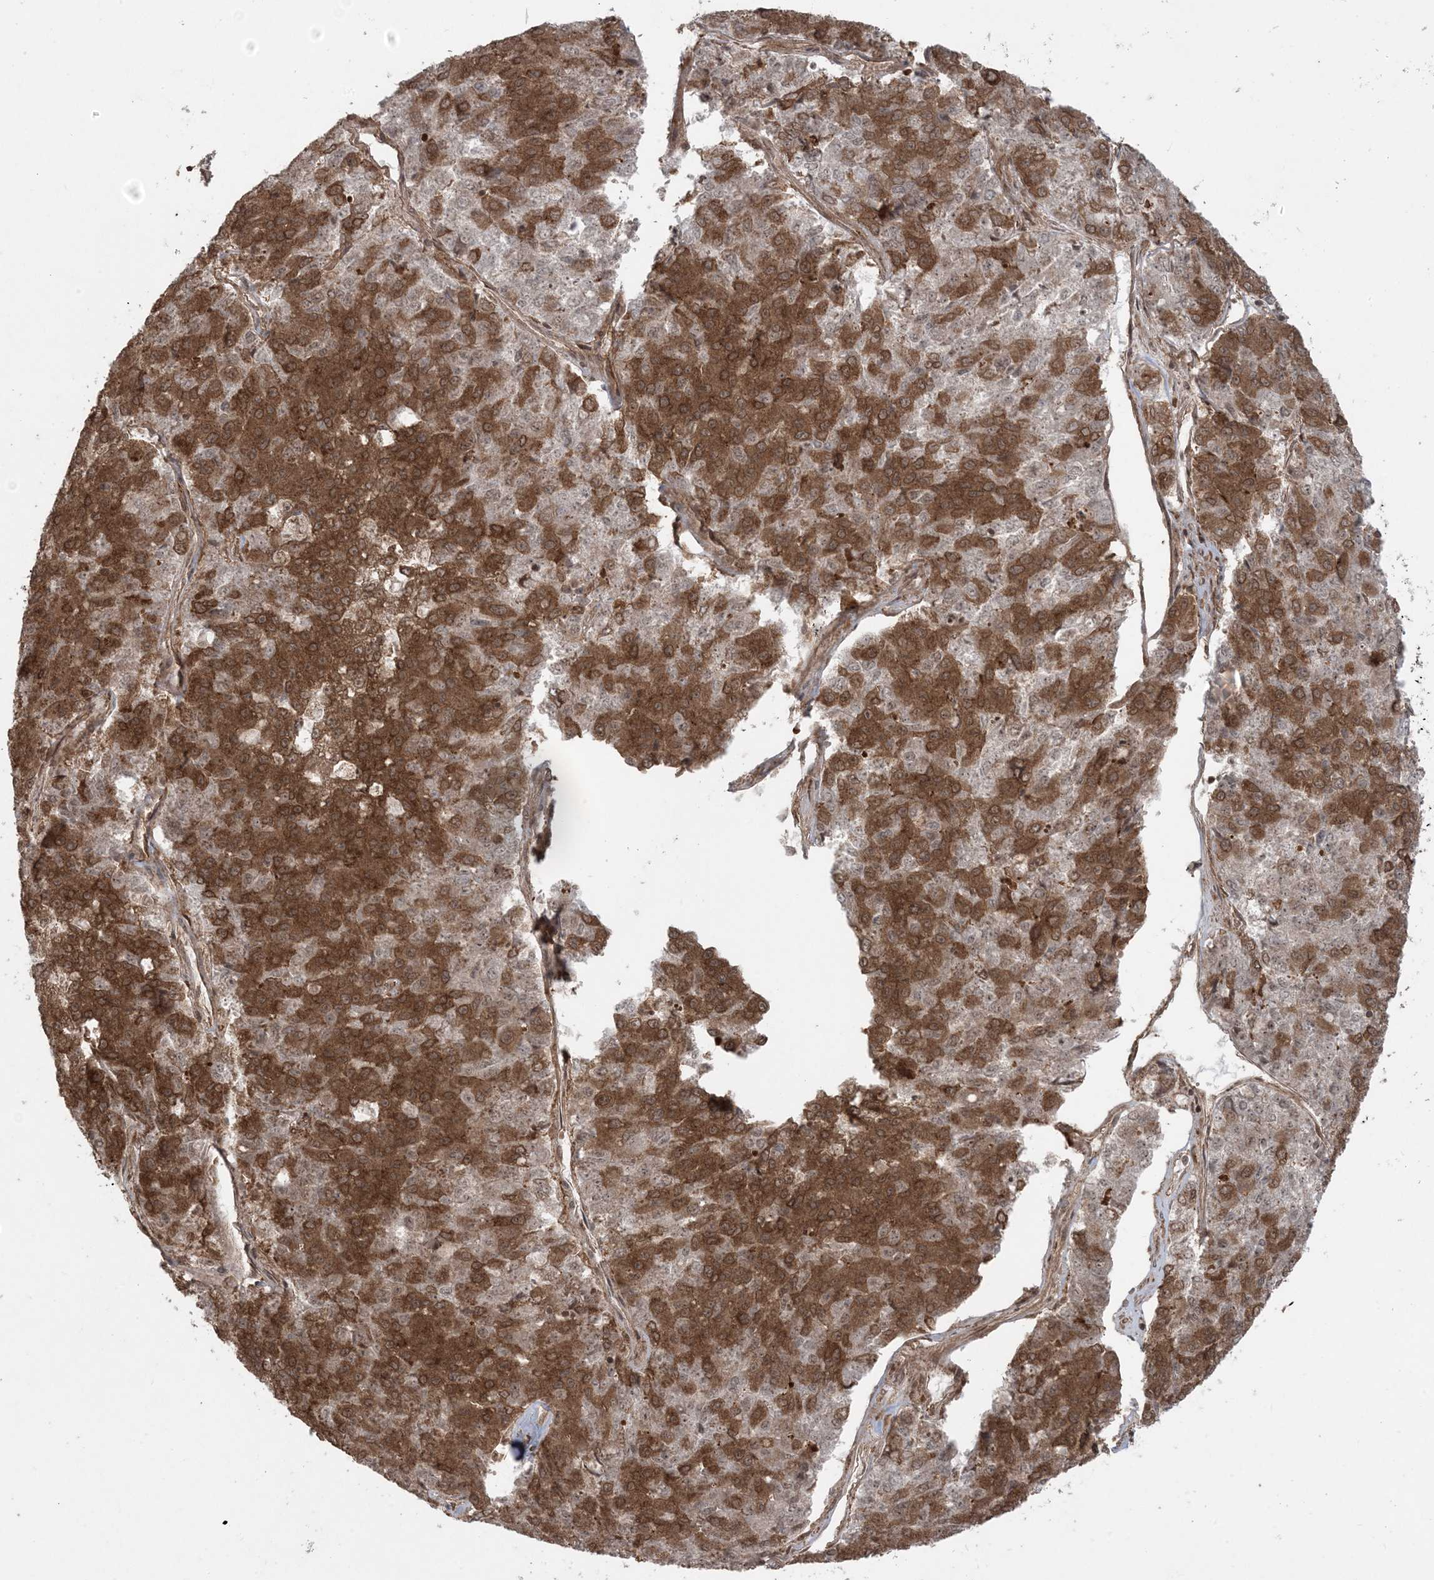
{"staining": {"intensity": "moderate", "quantity": ">75%", "location": "cytoplasmic/membranous"}, "tissue": "pancreatic cancer", "cell_type": "Tumor cells", "image_type": "cancer", "snomed": [{"axis": "morphology", "description": "Adenocarcinoma, NOS"}, {"axis": "topography", "description": "Pancreas"}], "caption": "IHC of human pancreatic cancer exhibits medium levels of moderate cytoplasmic/membranous staining in approximately >75% of tumor cells.", "gene": "DDX19B", "patient": {"sex": "male", "age": 50}}